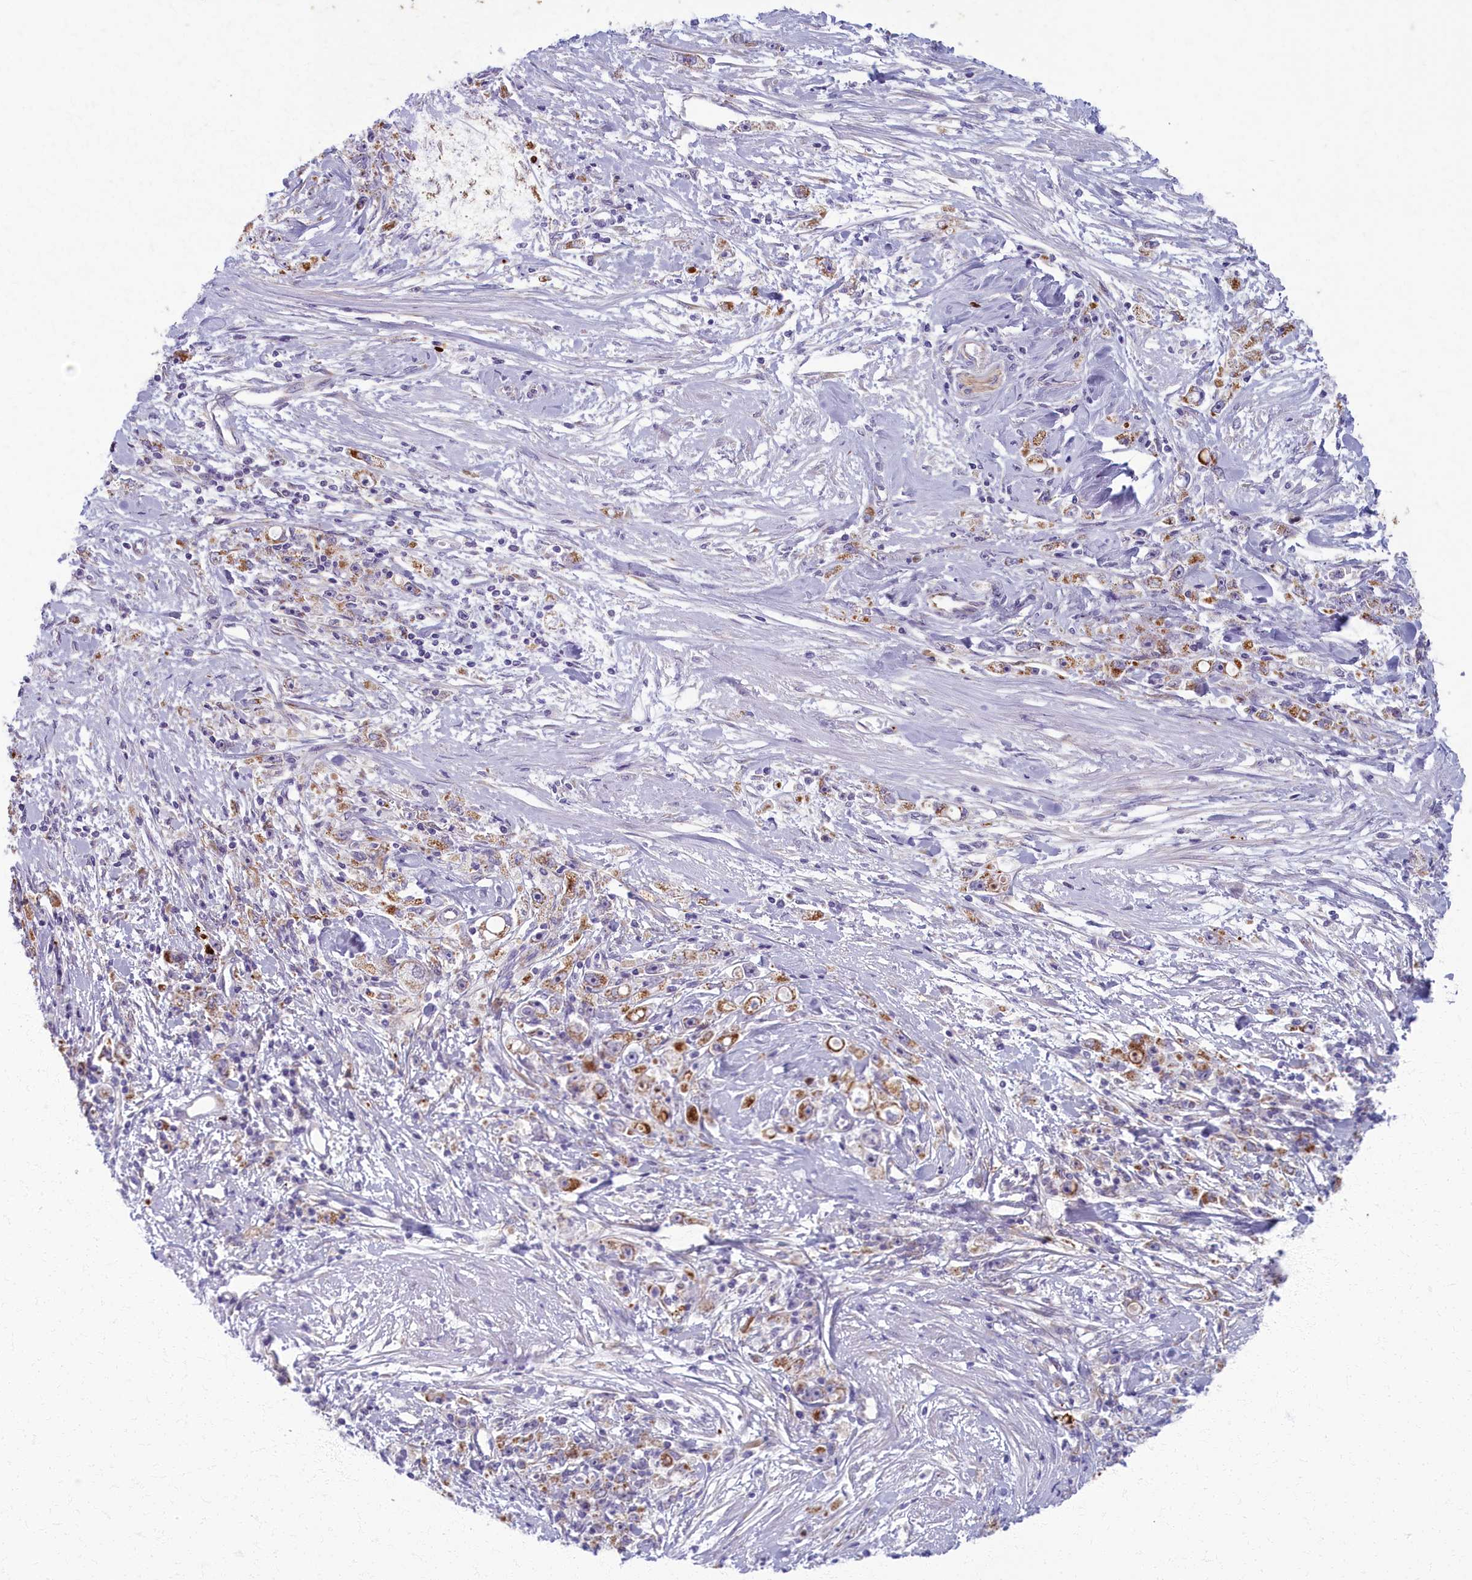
{"staining": {"intensity": "moderate", "quantity": "25%-75%", "location": "cytoplasmic/membranous"}, "tissue": "stomach cancer", "cell_type": "Tumor cells", "image_type": "cancer", "snomed": [{"axis": "morphology", "description": "Adenocarcinoma, NOS"}, {"axis": "topography", "description": "Stomach"}], "caption": "Protein analysis of adenocarcinoma (stomach) tissue displays moderate cytoplasmic/membranous staining in about 25%-75% of tumor cells.", "gene": "MRPS25", "patient": {"sex": "female", "age": 59}}